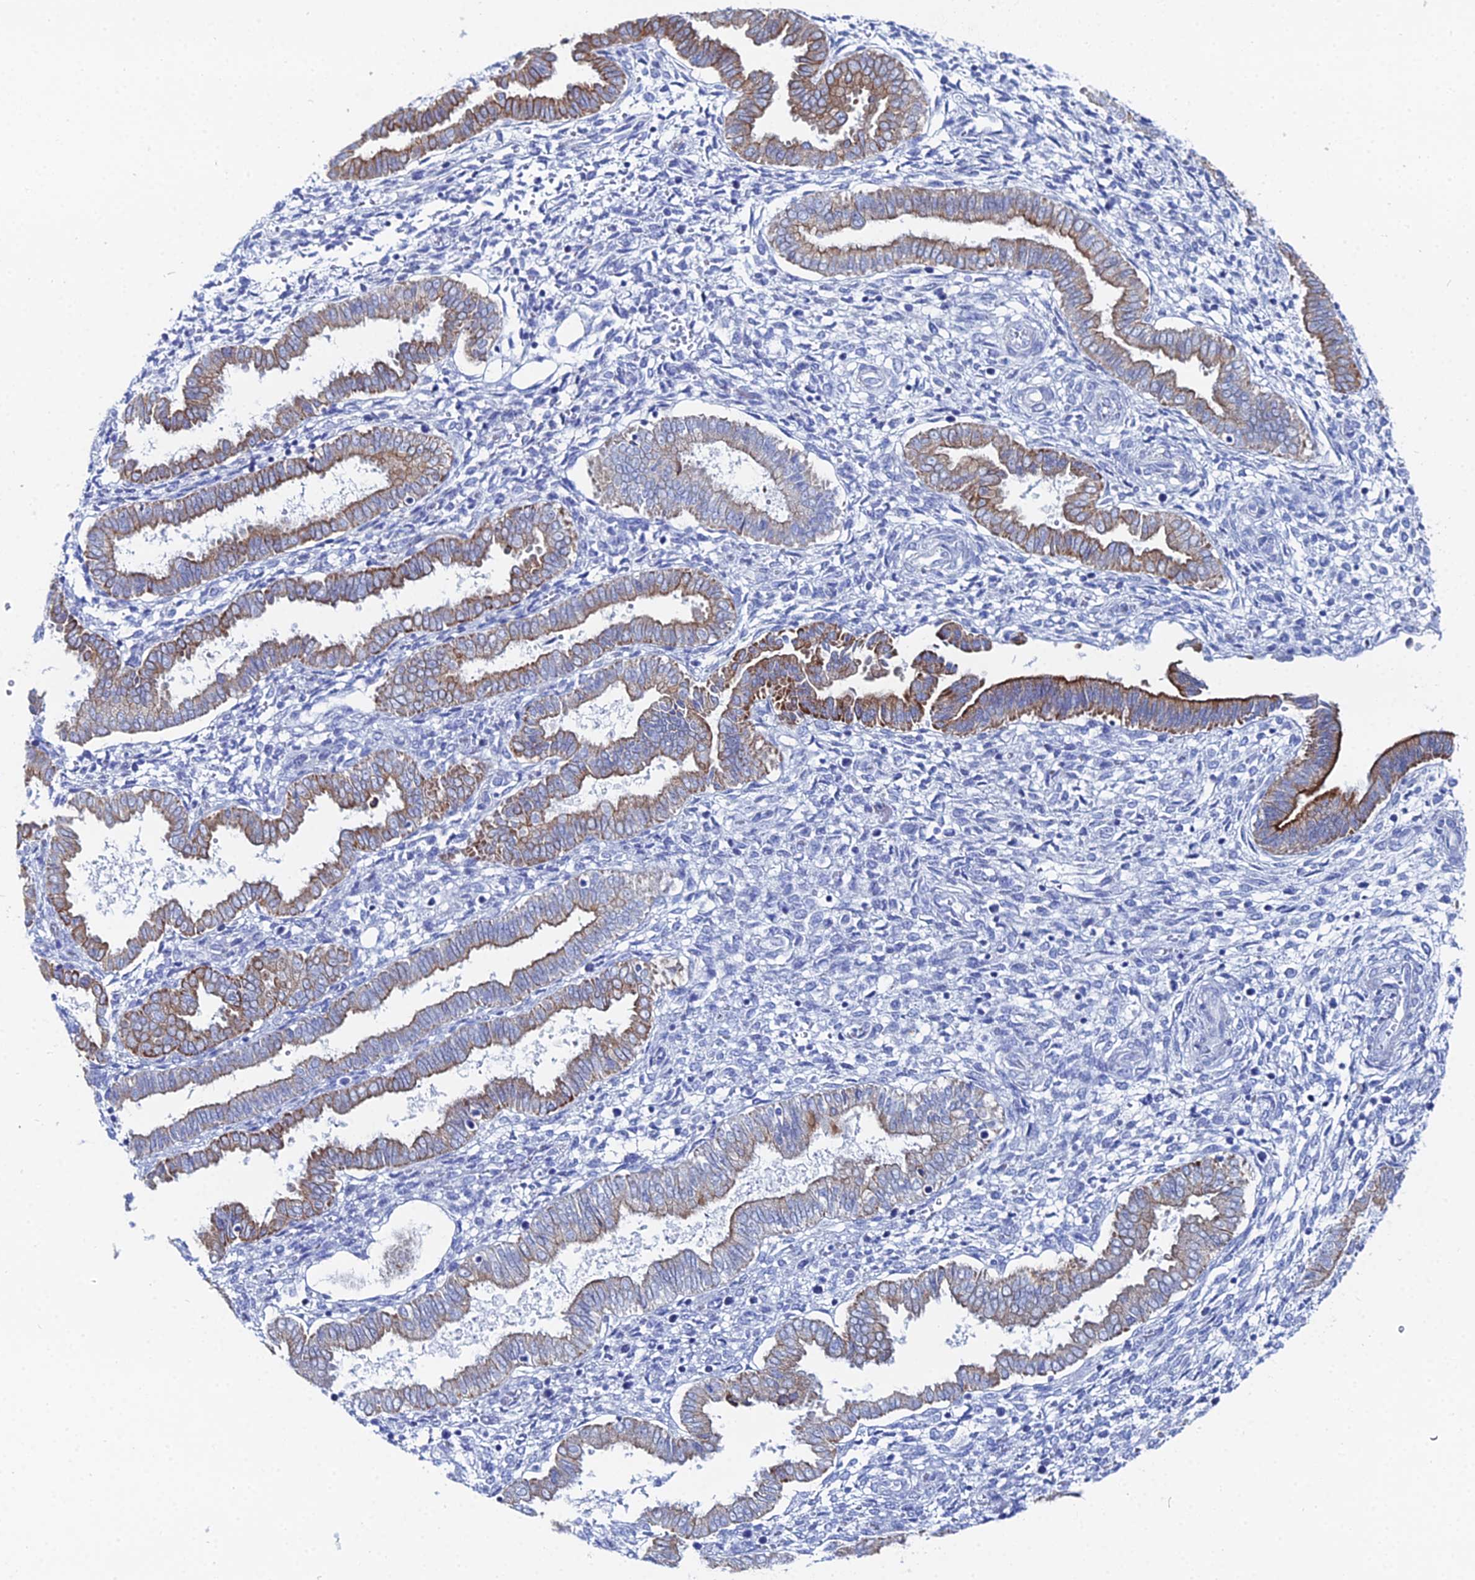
{"staining": {"intensity": "negative", "quantity": "none", "location": "none"}, "tissue": "endometrium", "cell_type": "Cells in endometrial stroma", "image_type": "normal", "snomed": [{"axis": "morphology", "description": "Normal tissue, NOS"}, {"axis": "topography", "description": "Endometrium"}], "caption": "A high-resolution image shows IHC staining of unremarkable endometrium, which displays no significant staining in cells in endometrial stroma. (Stains: DAB (3,3'-diaminobenzidine) immunohistochemistry (IHC) with hematoxylin counter stain, Microscopy: brightfield microscopy at high magnification).", "gene": "DHX34", "patient": {"sex": "female", "age": 24}}